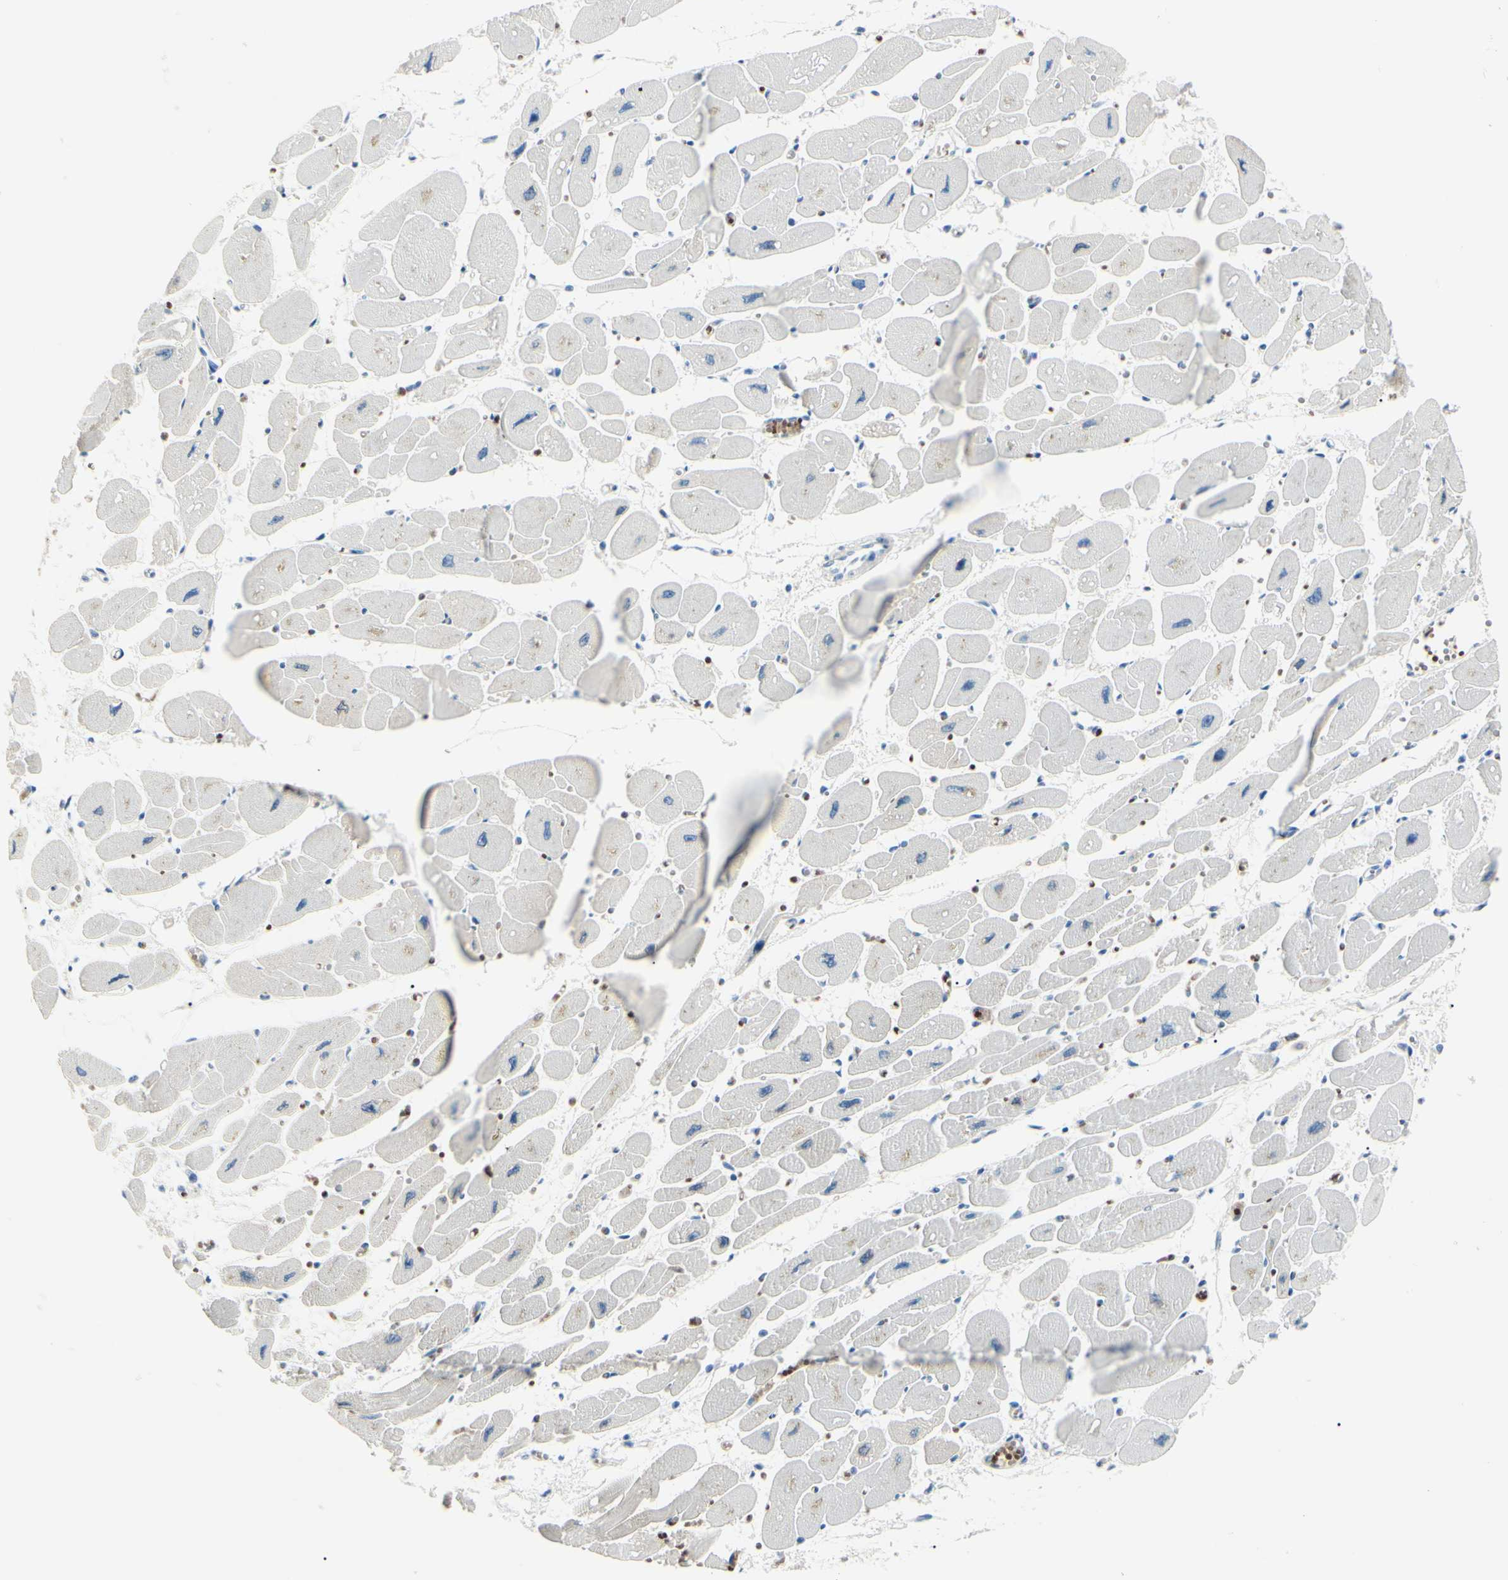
{"staining": {"intensity": "negative", "quantity": "none", "location": "none"}, "tissue": "heart muscle", "cell_type": "Cardiomyocytes", "image_type": "normal", "snomed": [{"axis": "morphology", "description": "Normal tissue, NOS"}, {"axis": "topography", "description": "Heart"}], "caption": "Immunohistochemical staining of unremarkable heart muscle reveals no significant positivity in cardiomyocytes.", "gene": "CA2", "patient": {"sex": "female", "age": 54}}